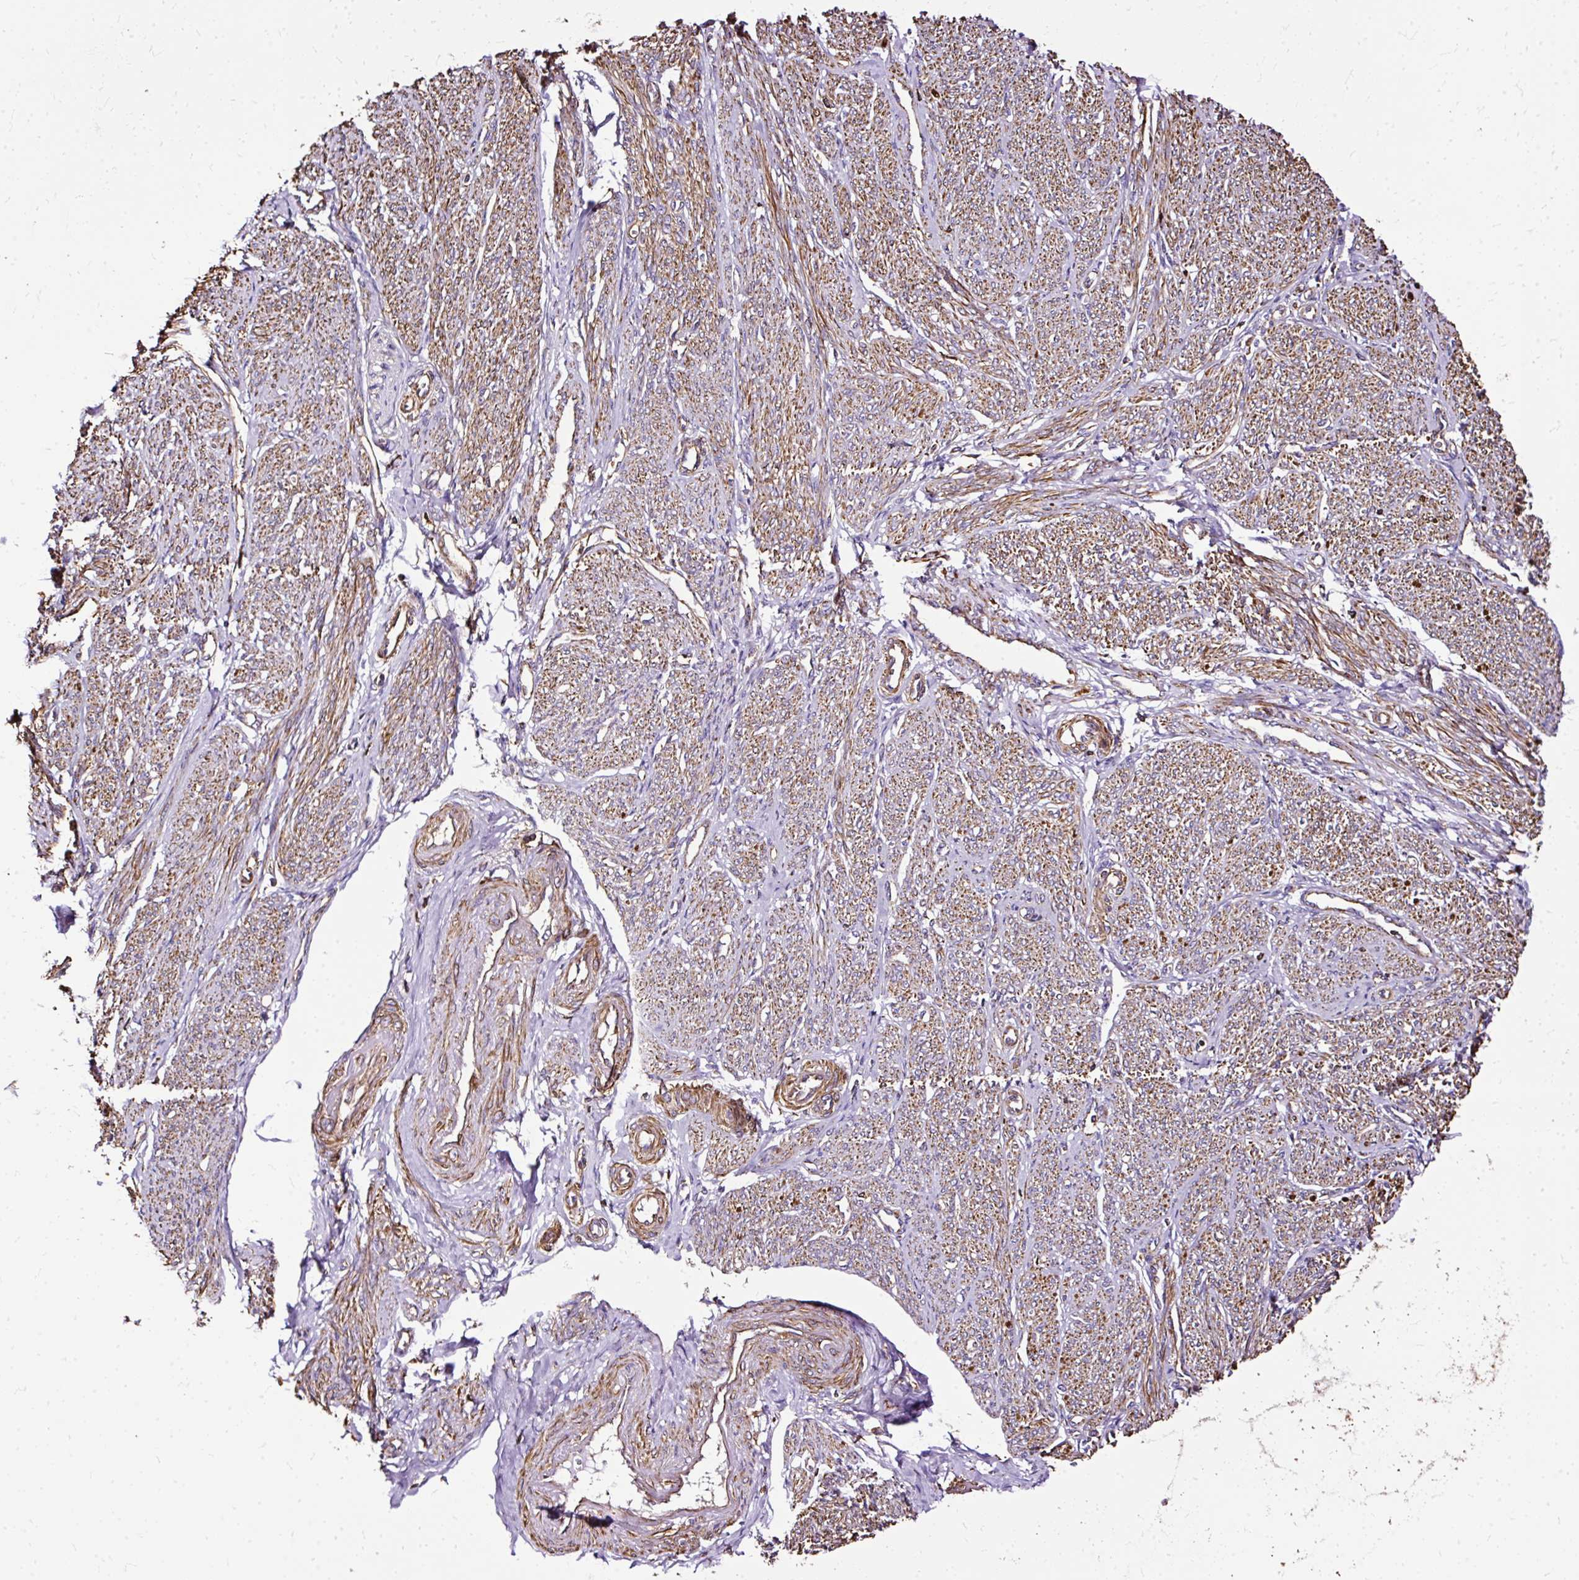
{"staining": {"intensity": "moderate", "quantity": ">75%", "location": "cytoplasmic/membranous"}, "tissue": "smooth muscle", "cell_type": "Smooth muscle cells", "image_type": "normal", "snomed": [{"axis": "morphology", "description": "Normal tissue, NOS"}, {"axis": "topography", "description": "Smooth muscle"}], "caption": "Protein staining of benign smooth muscle shows moderate cytoplasmic/membranous positivity in approximately >75% of smooth muscle cells. The staining is performed using DAB (3,3'-diaminobenzidine) brown chromogen to label protein expression. The nuclei are counter-stained blue using hematoxylin.", "gene": "KLHL11", "patient": {"sex": "female", "age": 65}}